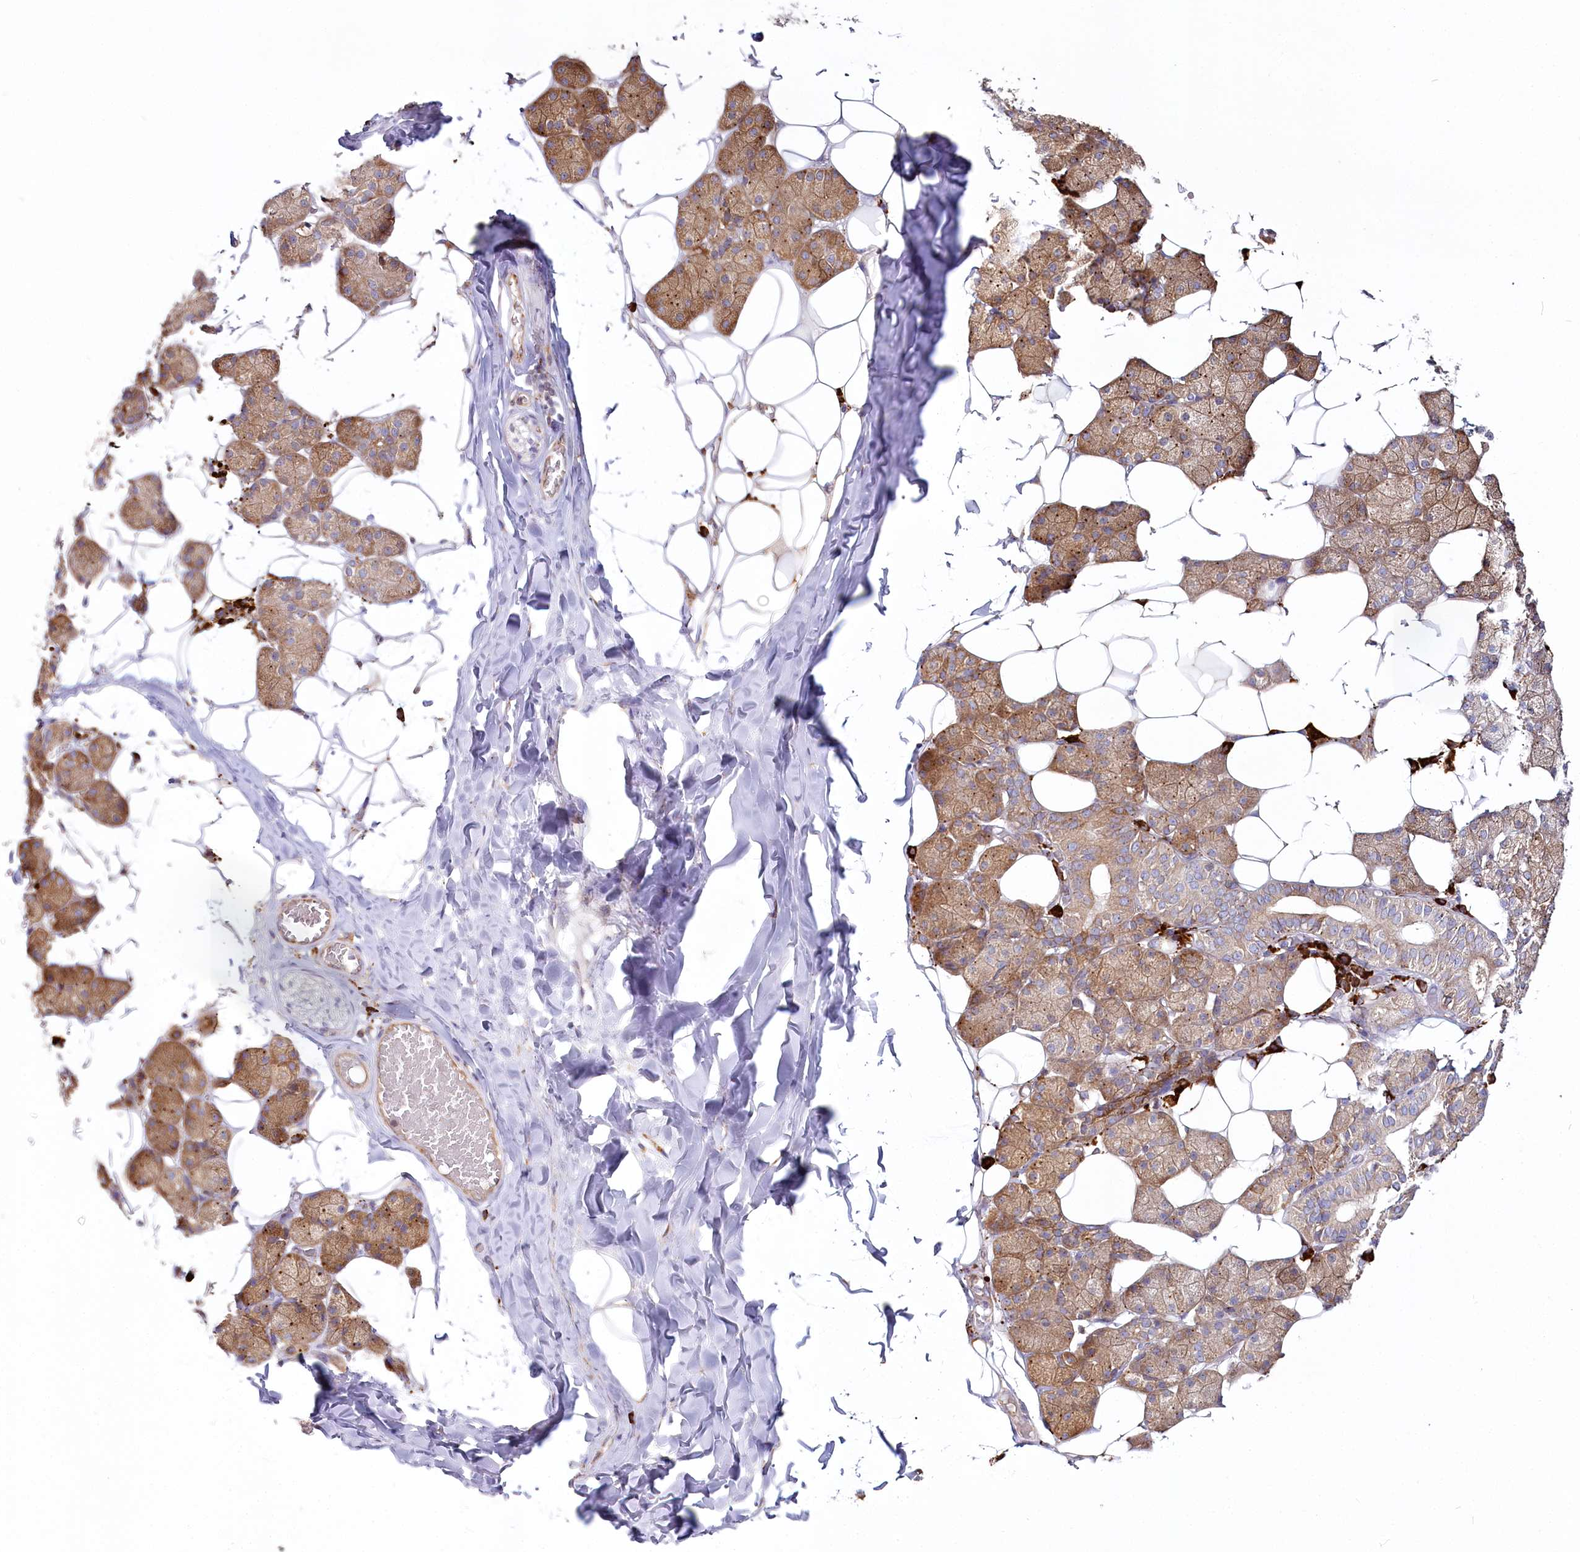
{"staining": {"intensity": "moderate", "quantity": ">75%", "location": "cytoplasmic/membranous"}, "tissue": "salivary gland", "cell_type": "Glandular cells", "image_type": "normal", "snomed": [{"axis": "morphology", "description": "Normal tissue, NOS"}, {"axis": "topography", "description": "Salivary gland"}], "caption": "Protein expression analysis of unremarkable salivary gland shows moderate cytoplasmic/membranous staining in about >75% of glandular cells.", "gene": "POGLUT1", "patient": {"sex": "female", "age": 33}}